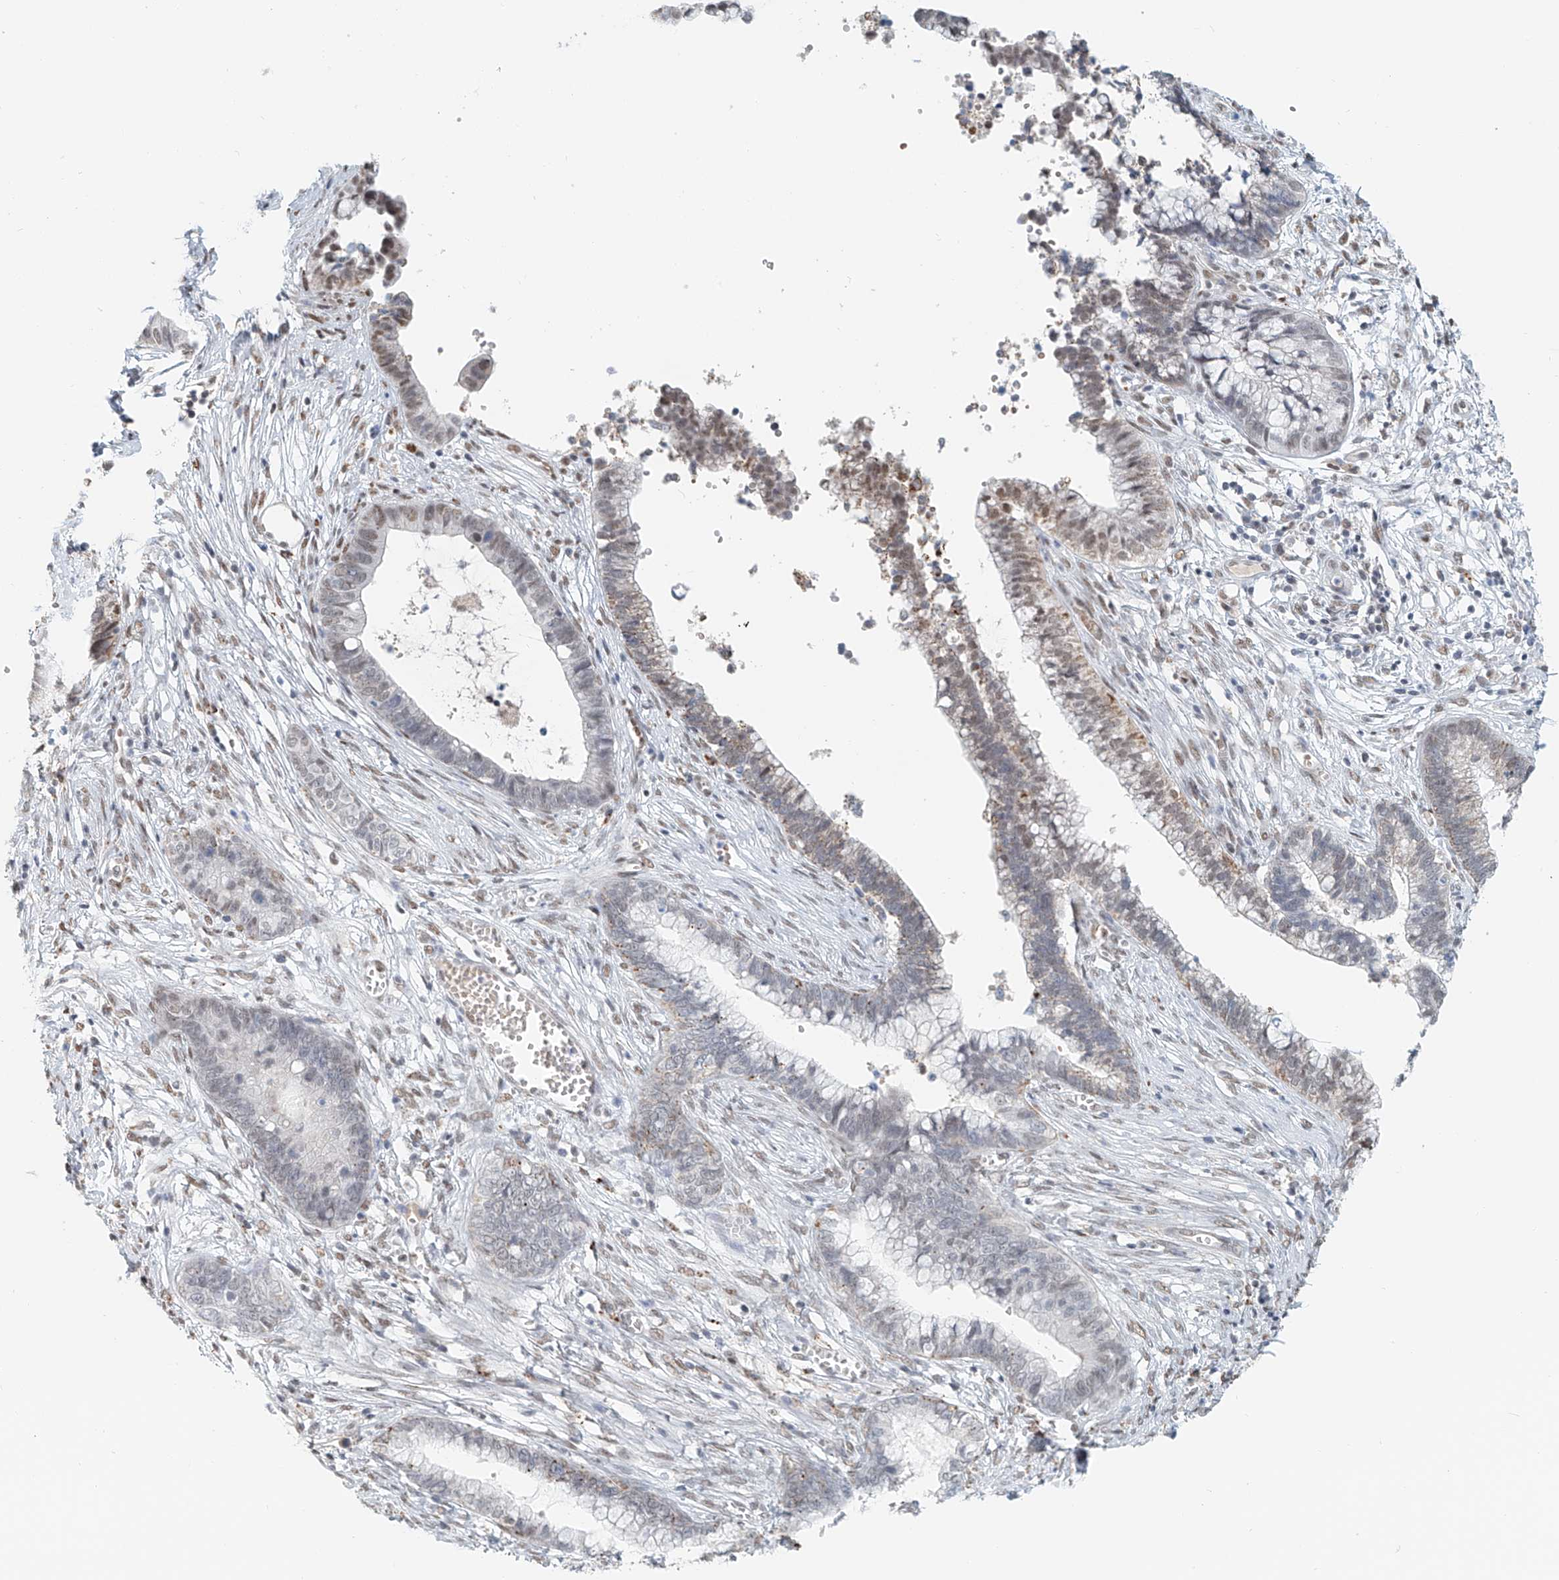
{"staining": {"intensity": "weak", "quantity": "25%-75%", "location": "cytoplasmic/membranous,nuclear"}, "tissue": "cervical cancer", "cell_type": "Tumor cells", "image_type": "cancer", "snomed": [{"axis": "morphology", "description": "Adenocarcinoma, NOS"}, {"axis": "topography", "description": "Cervix"}], "caption": "Weak cytoplasmic/membranous and nuclear positivity for a protein is present in about 25%-75% of tumor cells of cervical adenocarcinoma using IHC.", "gene": "SASH1", "patient": {"sex": "female", "age": 44}}